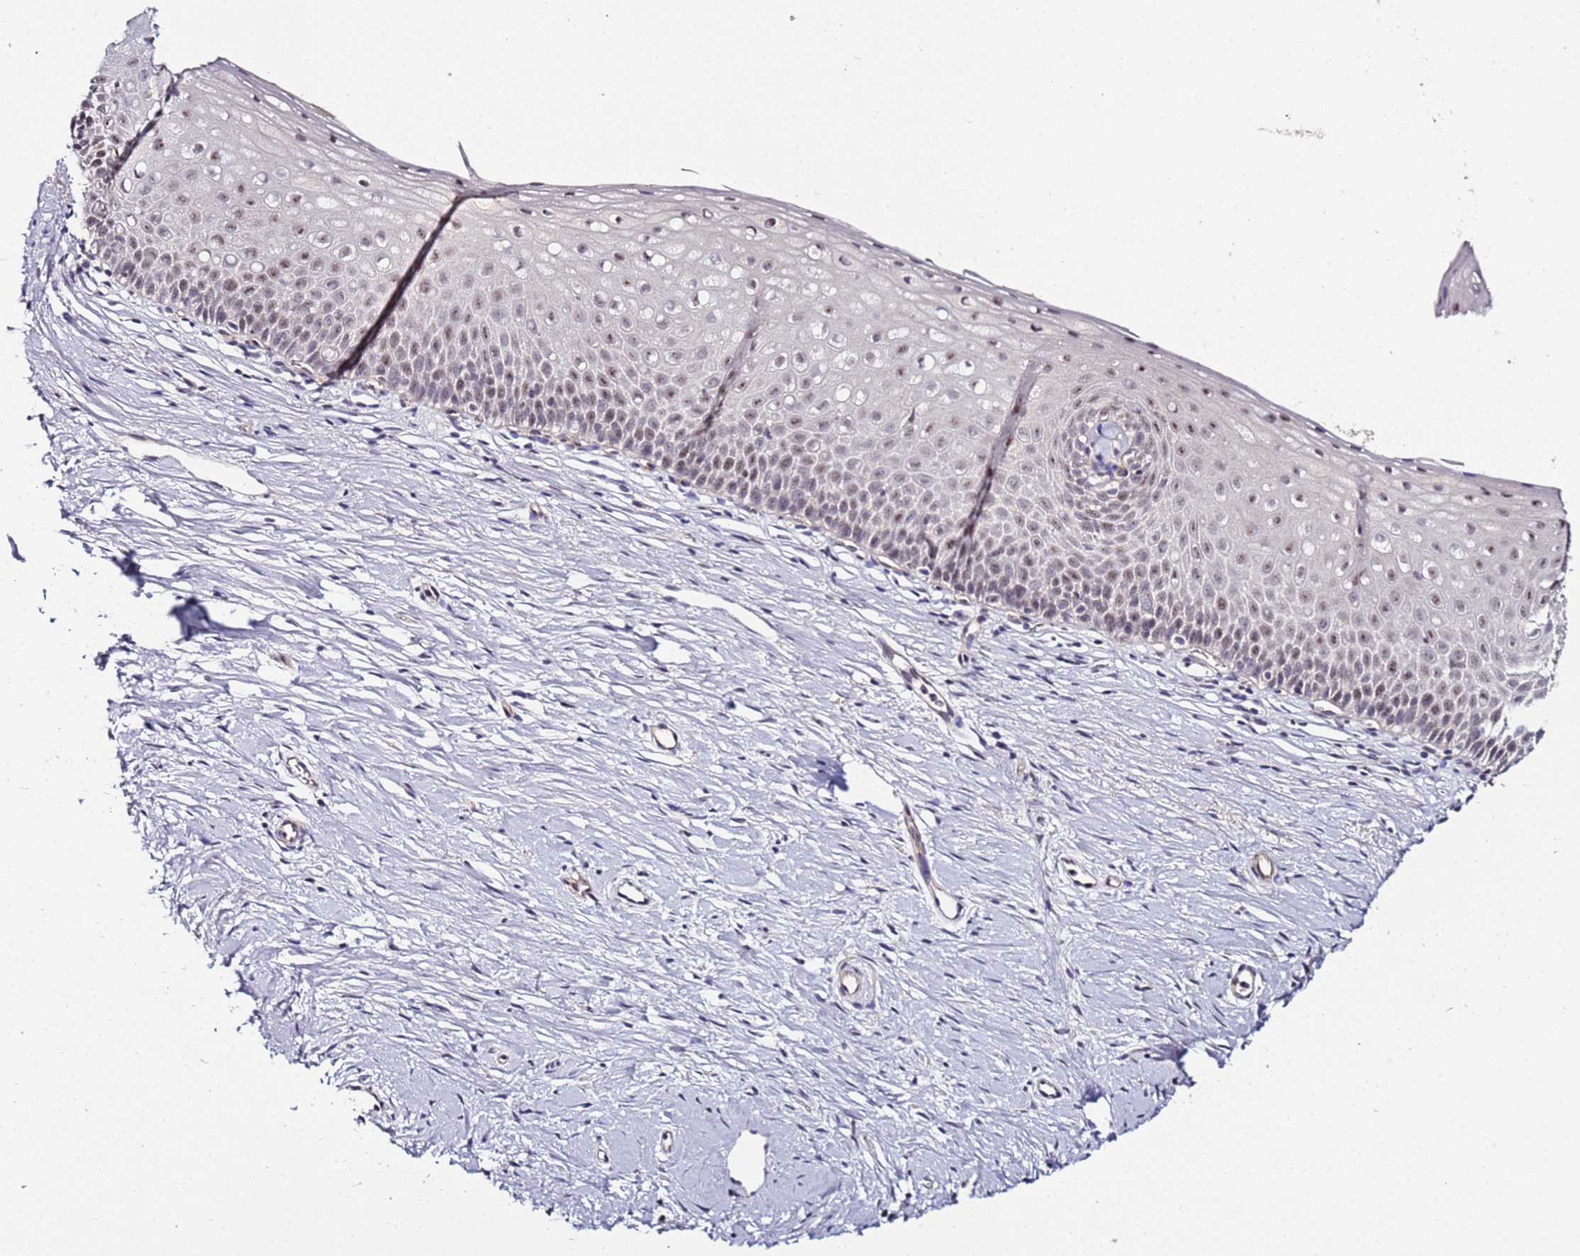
{"staining": {"intensity": "moderate", "quantity": "<25%", "location": "cytoplasmic/membranous"}, "tissue": "cervix", "cell_type": "Glandular cells", "image_type": "normal", "snomed": [{"axis": "morphology", "description": "Normal tissue, NOS"}, {"axis": "topography", "description": "Cervix"}], "caption": "Human cervix stained with a brown dye reveals moderate cytoplasmic/membranous positive expression in approximately <25% of glandular cells.", "gene": "DUSP28", "patient": {"sex": "female", "age": 57}}